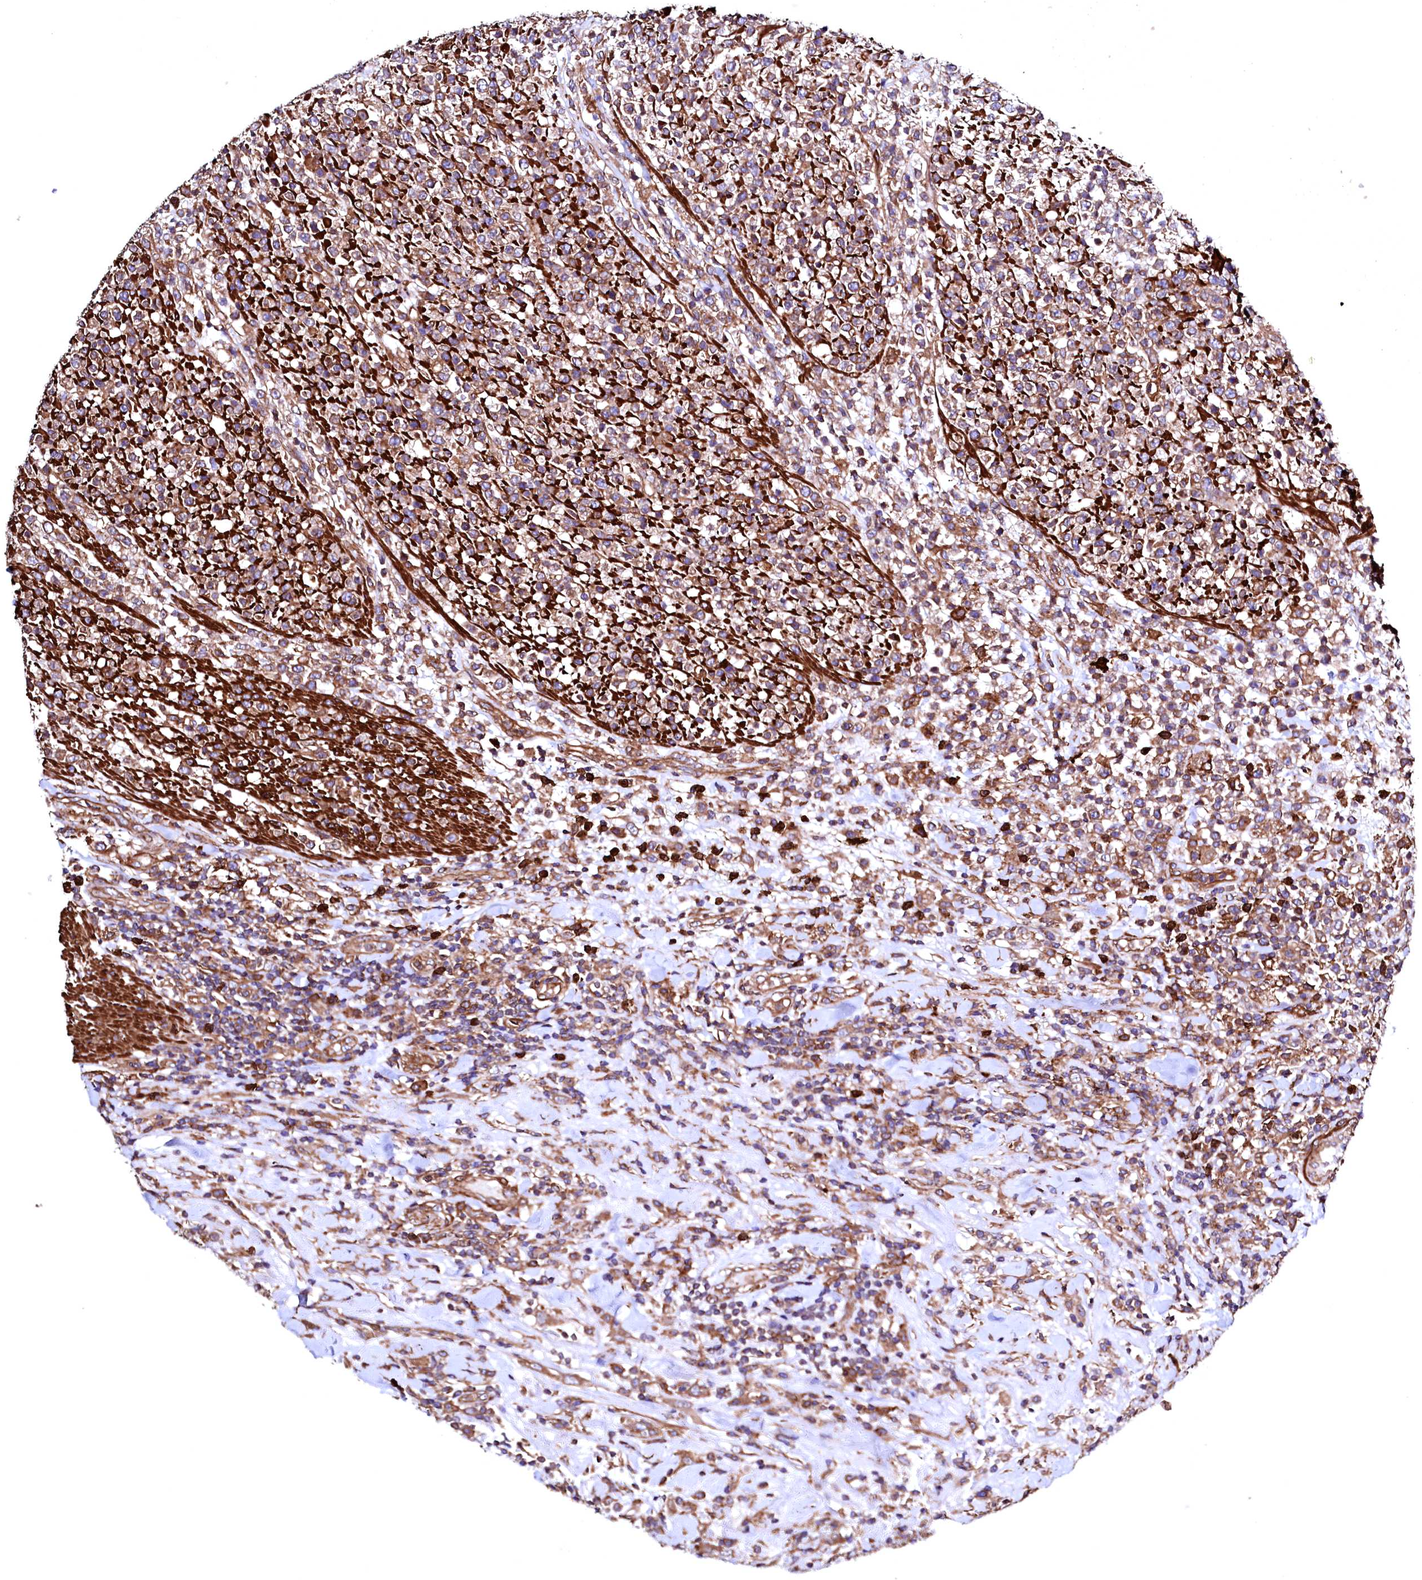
{"staining": {"intensity": "moderate", "quantity": ">75%", "location": "cytoplasmic/membranous"}, "tissue": "lymphoma", "cell_type": "Tumor cells", "image_type": "cancer", "snomed": [{"axis": "morphology", "description": "Malignant lymphoma, non-Hodgkin's type, High grade"}, {"axis": "topography", "description": "Colon"}], "caption": "The photomicrograph displays a brown stain indicating the presence of a protein in the cytoplasmic/membranous of tumor cells in lymphoma.", "gene": "STAMBPL1", "patient": {"sex": "female", "age": 53}}